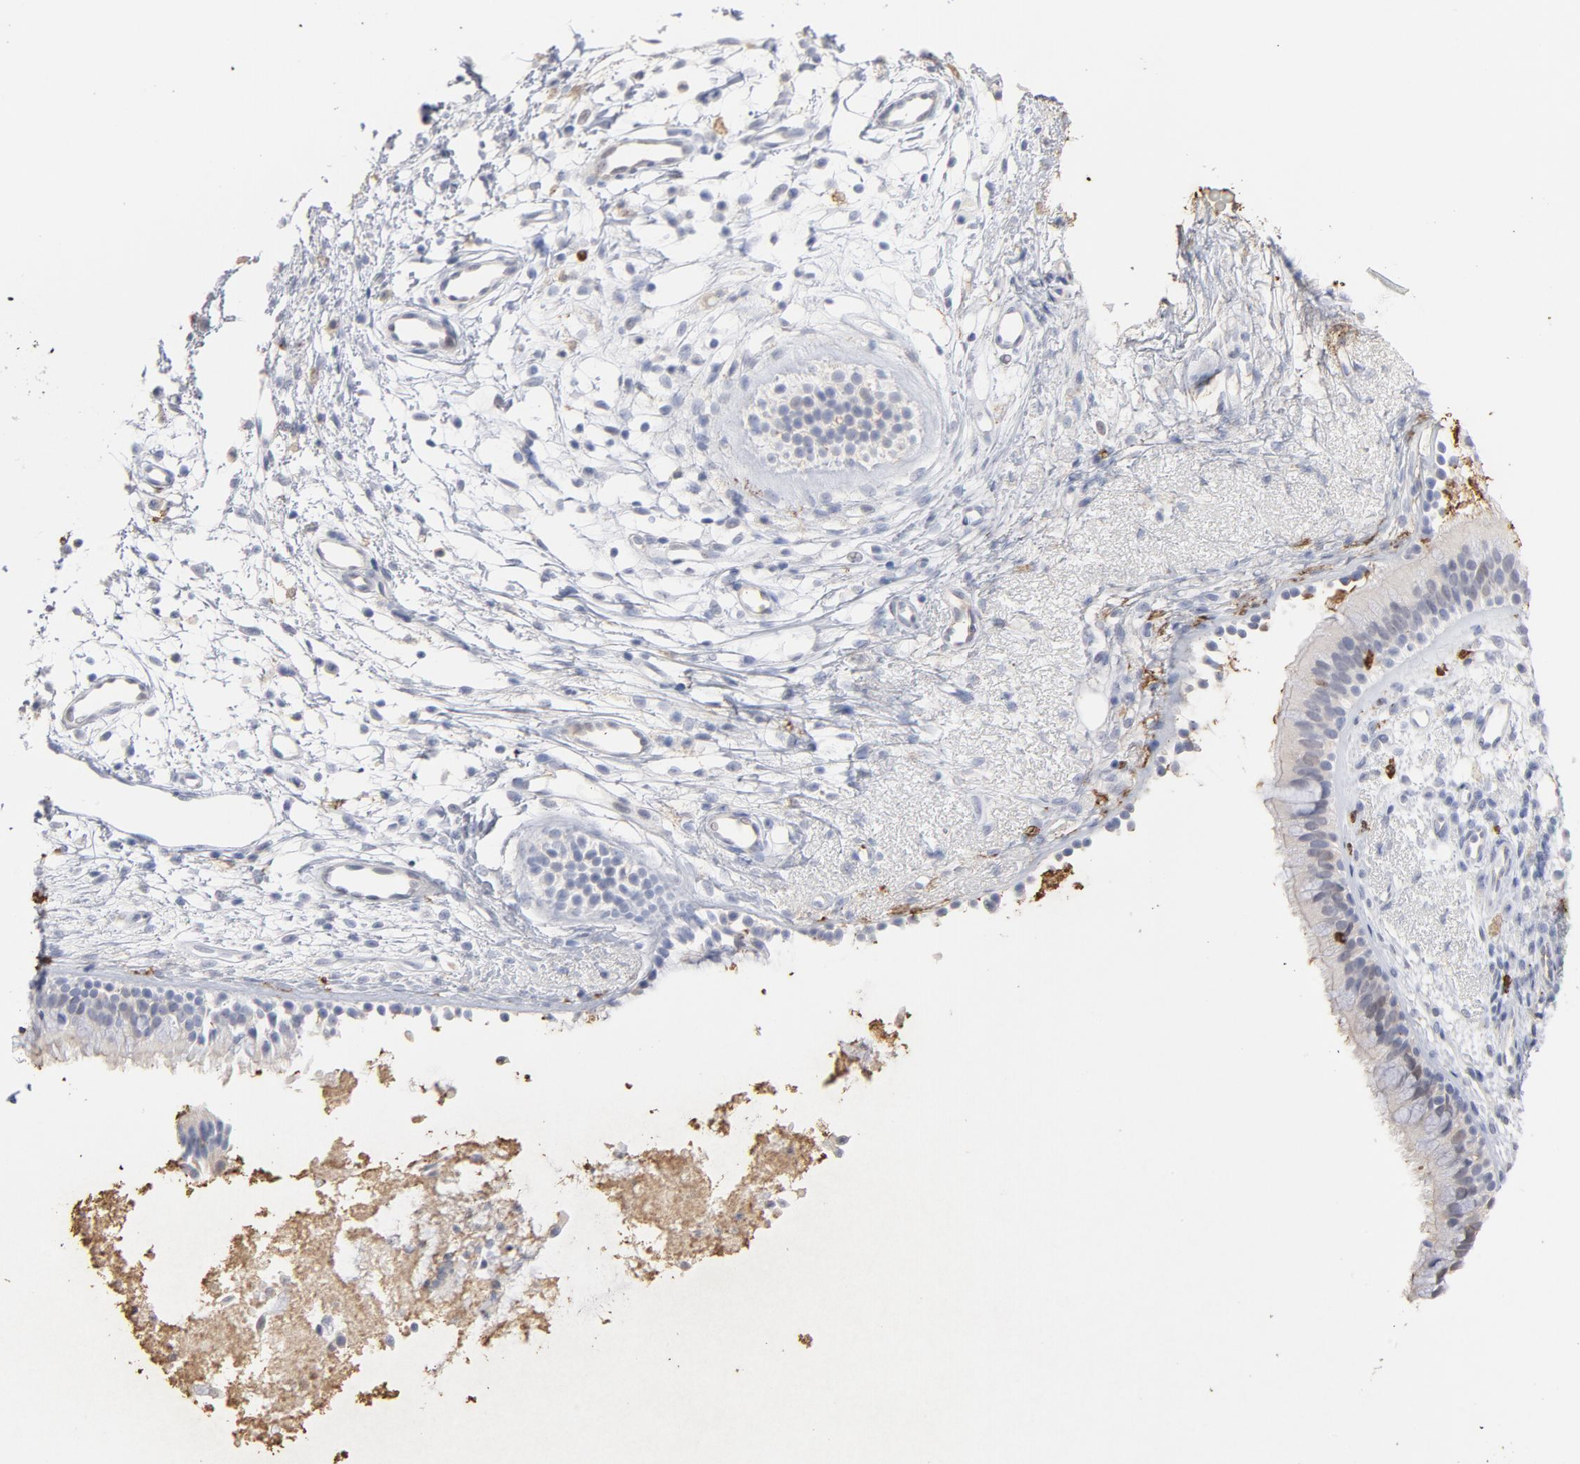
{"staining": {"intensity": "weak", "quantity": "25%-75%", "location": "cytoplasmic/membranous,nuclear"}, "tissue": "nasopharynx", "cell_type": "Respiratory epithelial cells", "image_type": "normal", "snomed": [{"axis": "morphology", "description": "Normal tissue, NOS"}, {"axis": "topography", "description": "Nasopharynx"}], "caption": "Weak cytoplasmic/membranous,nuclear staining for a protein is seen in about 25%-75% of respiratory epithelial cells of unremarkable nasopharynx using IHC.", "gene": "PNMA1", "patient": {"sex": "male", "age": 21}}